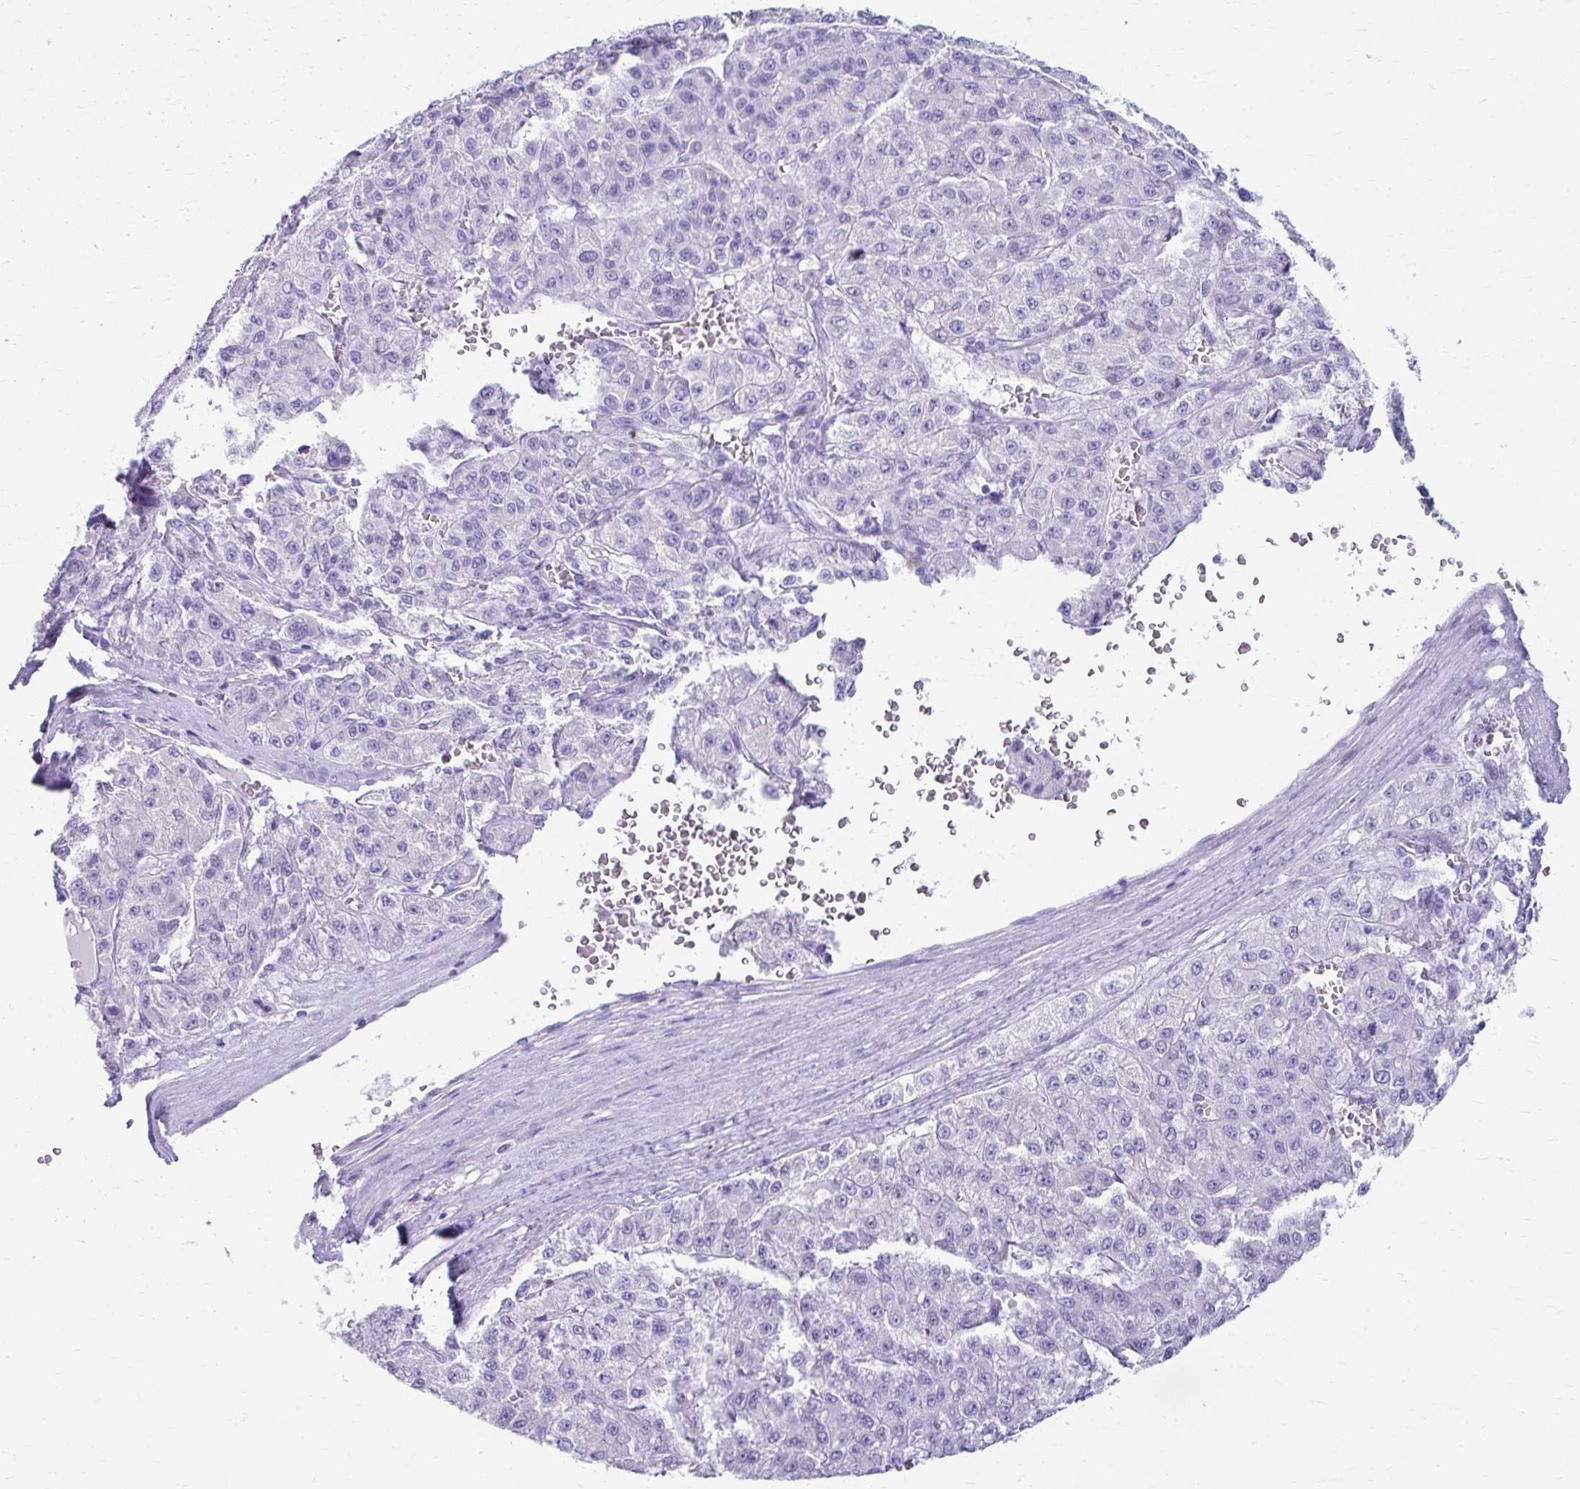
{"staining": {"intensity": "negative", "quantity": "none", "location": "none"}, "tissue": "liver cancer", "cell_type": "Tumor cells", "image_type": "cancer", "snomed": [{"axis": "morphology", "description": "Carcinoma, Hepatocellular, NOS"}, {"axis": "topography", "description": "Liver"}], "caption": "Immunohistochemistry (IHC) of human hepatocellular carcinoma (liver) displays no staining in tumor cells.", "gene": "ATP4B", "patient": {"sex": "male", "age": 70}}